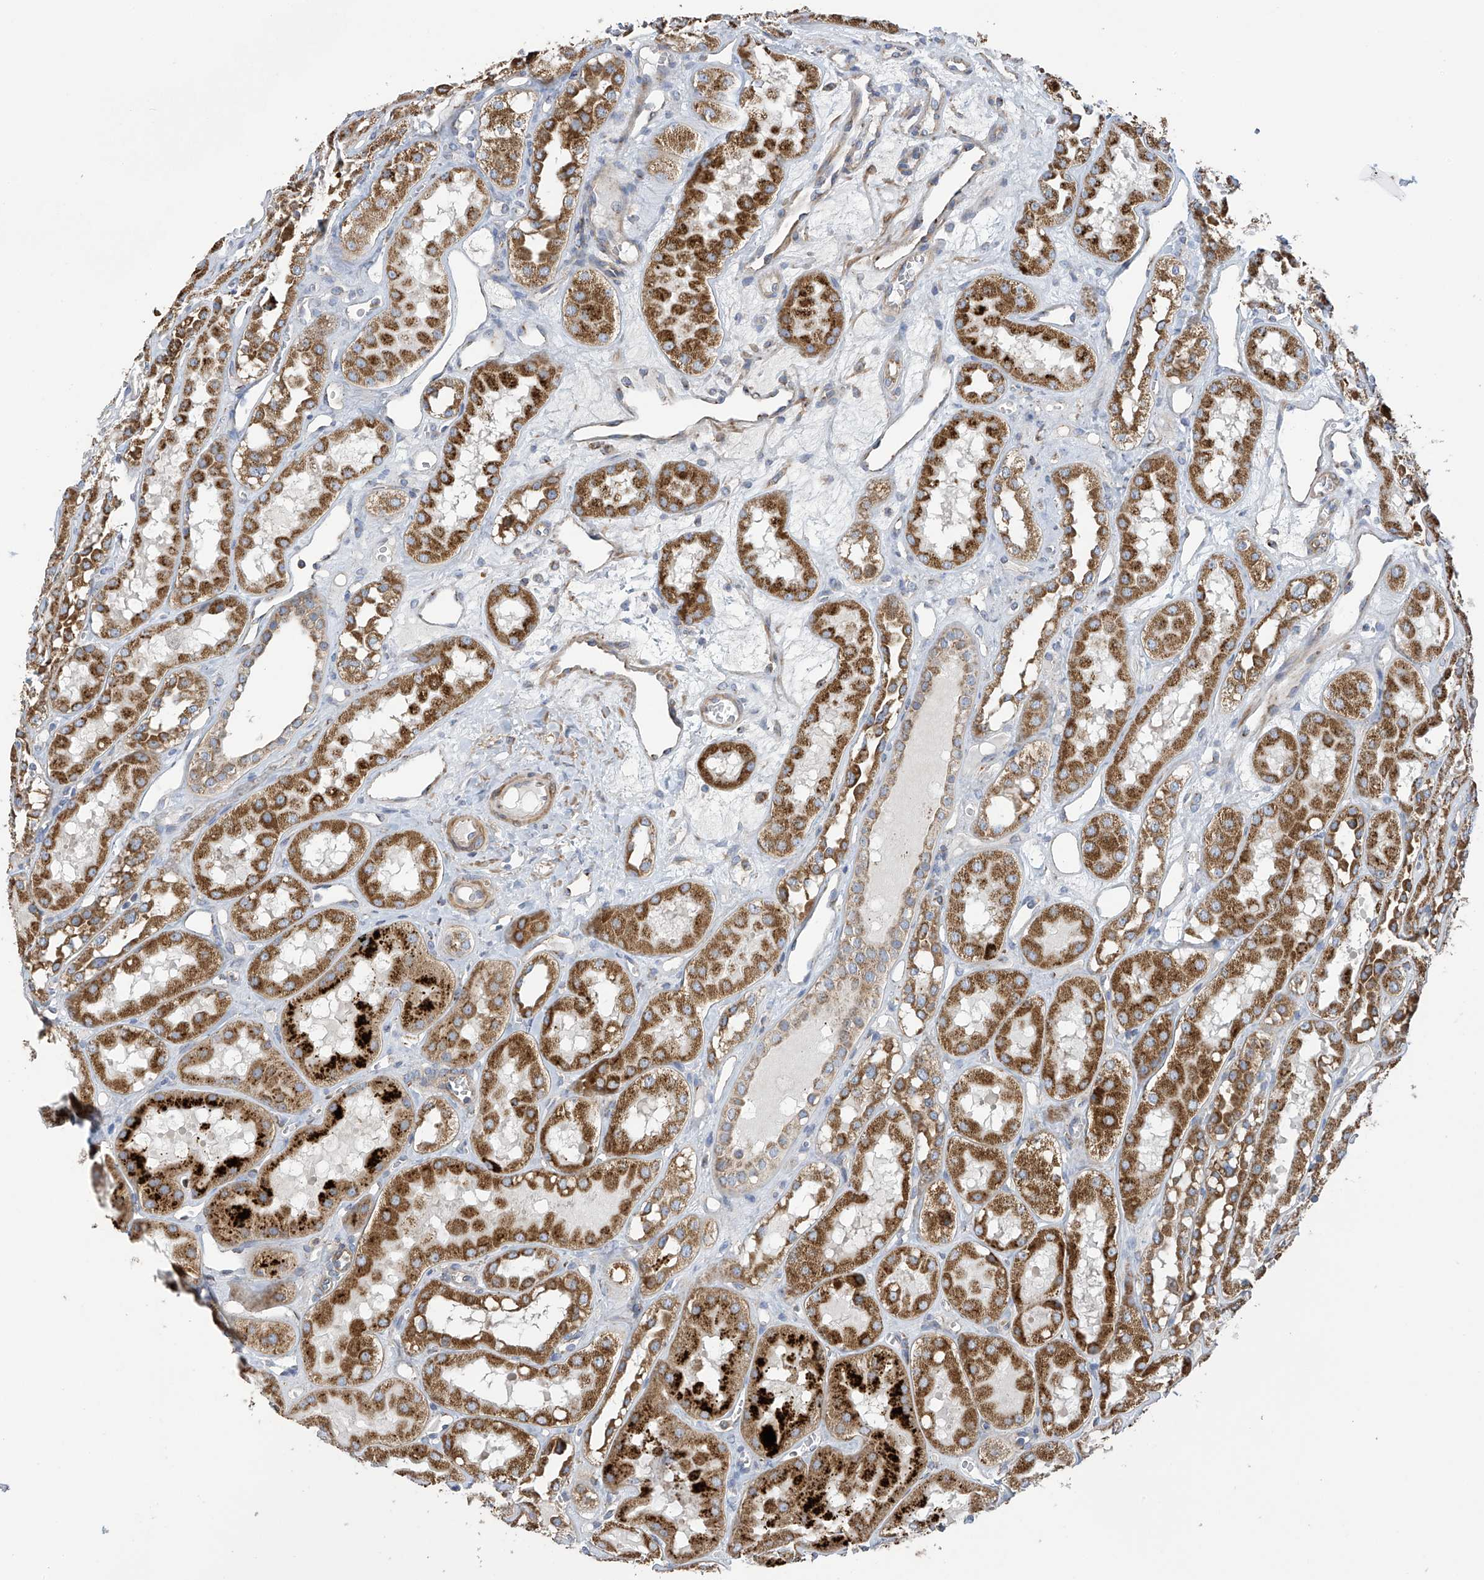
{"staining": {"intensity": "moderate", "quantity": ">75%", "location": "cytoplasmic/membranous"}, "tissue": "kidney", "cell_type": "Cells in glomeruli", "image_type": "normal", "snomed": [{"axis": "morphology", "description": "Normal tissue, NOS"}, {"axis": "topography", "description": "Kidney"}], "caption": "Benign kidney demonstrates moderate cytoplasmic/membranous expression in about >75% of cells in glomeruli.", "gene": "ITM2B", "patient": {"sex": "male", "age": 16}}